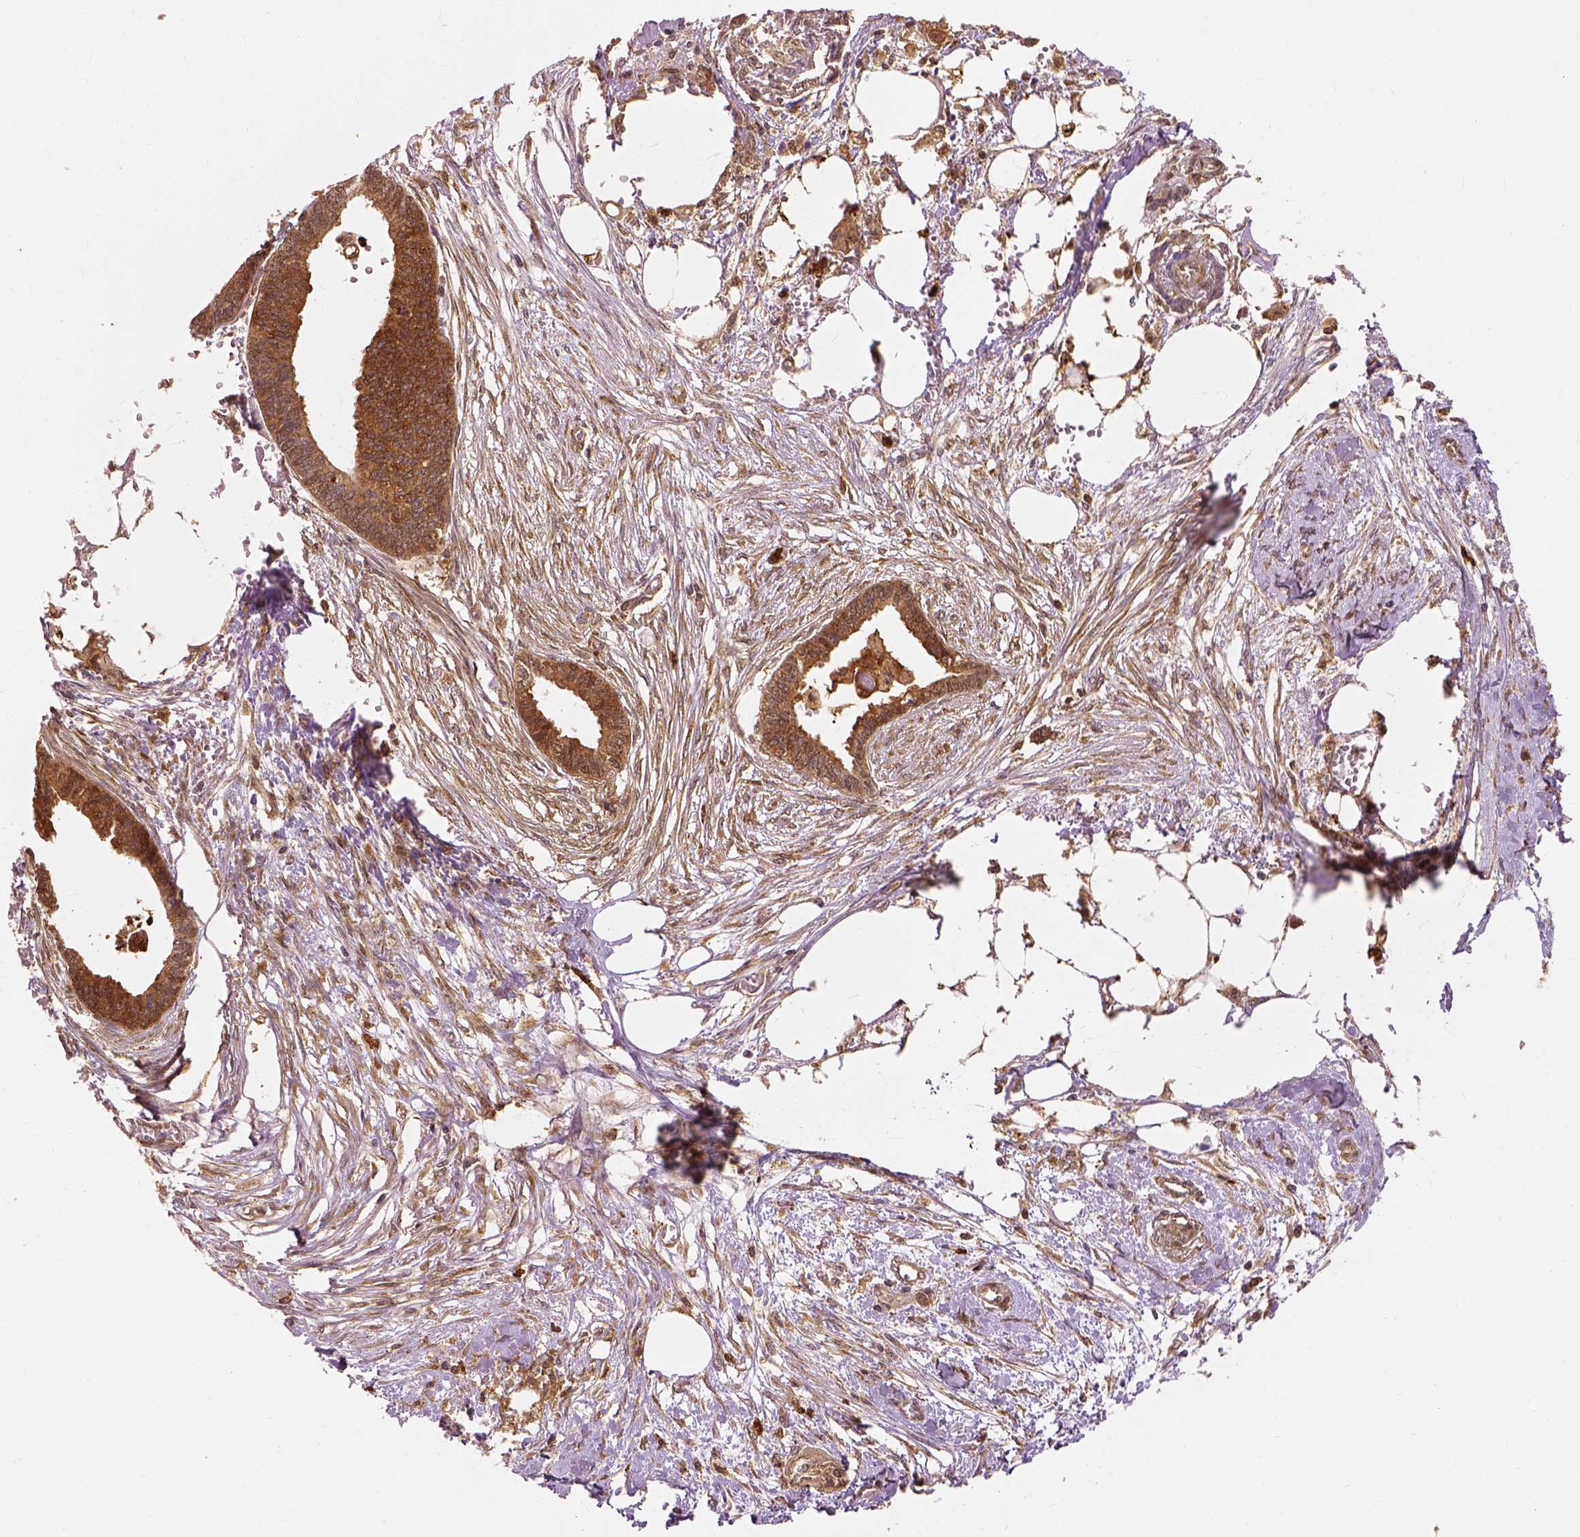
{"staining": {"intensity": "strong", "quantity": ">75%", "location": "cytoplasmic/membranous"}, "tissue": "endometrial cancer", "cell_type": "Tumor cells", "image_type": "cancer", "snomed": [{"axis": "morphology", "description": "Adenocarcinoma, NOS"}, {"axis": "morphology", "description": "Adenocarcinoma, metastatic, NOS"}, {"axis": "topography", "description": "Adipose tissue"}, {"axis": "topography", "description": "Endometrium"}], "caption": "Immunohistochemistry of human endometrial cancer shows high levels of strong cytoplasmic/membranous staining in about >75% of tumor cells. (Brightfield microscopy of DAB IHC at high magnification).", "gene": "GPI", "patient": {"sex": "female", "age": 67}}